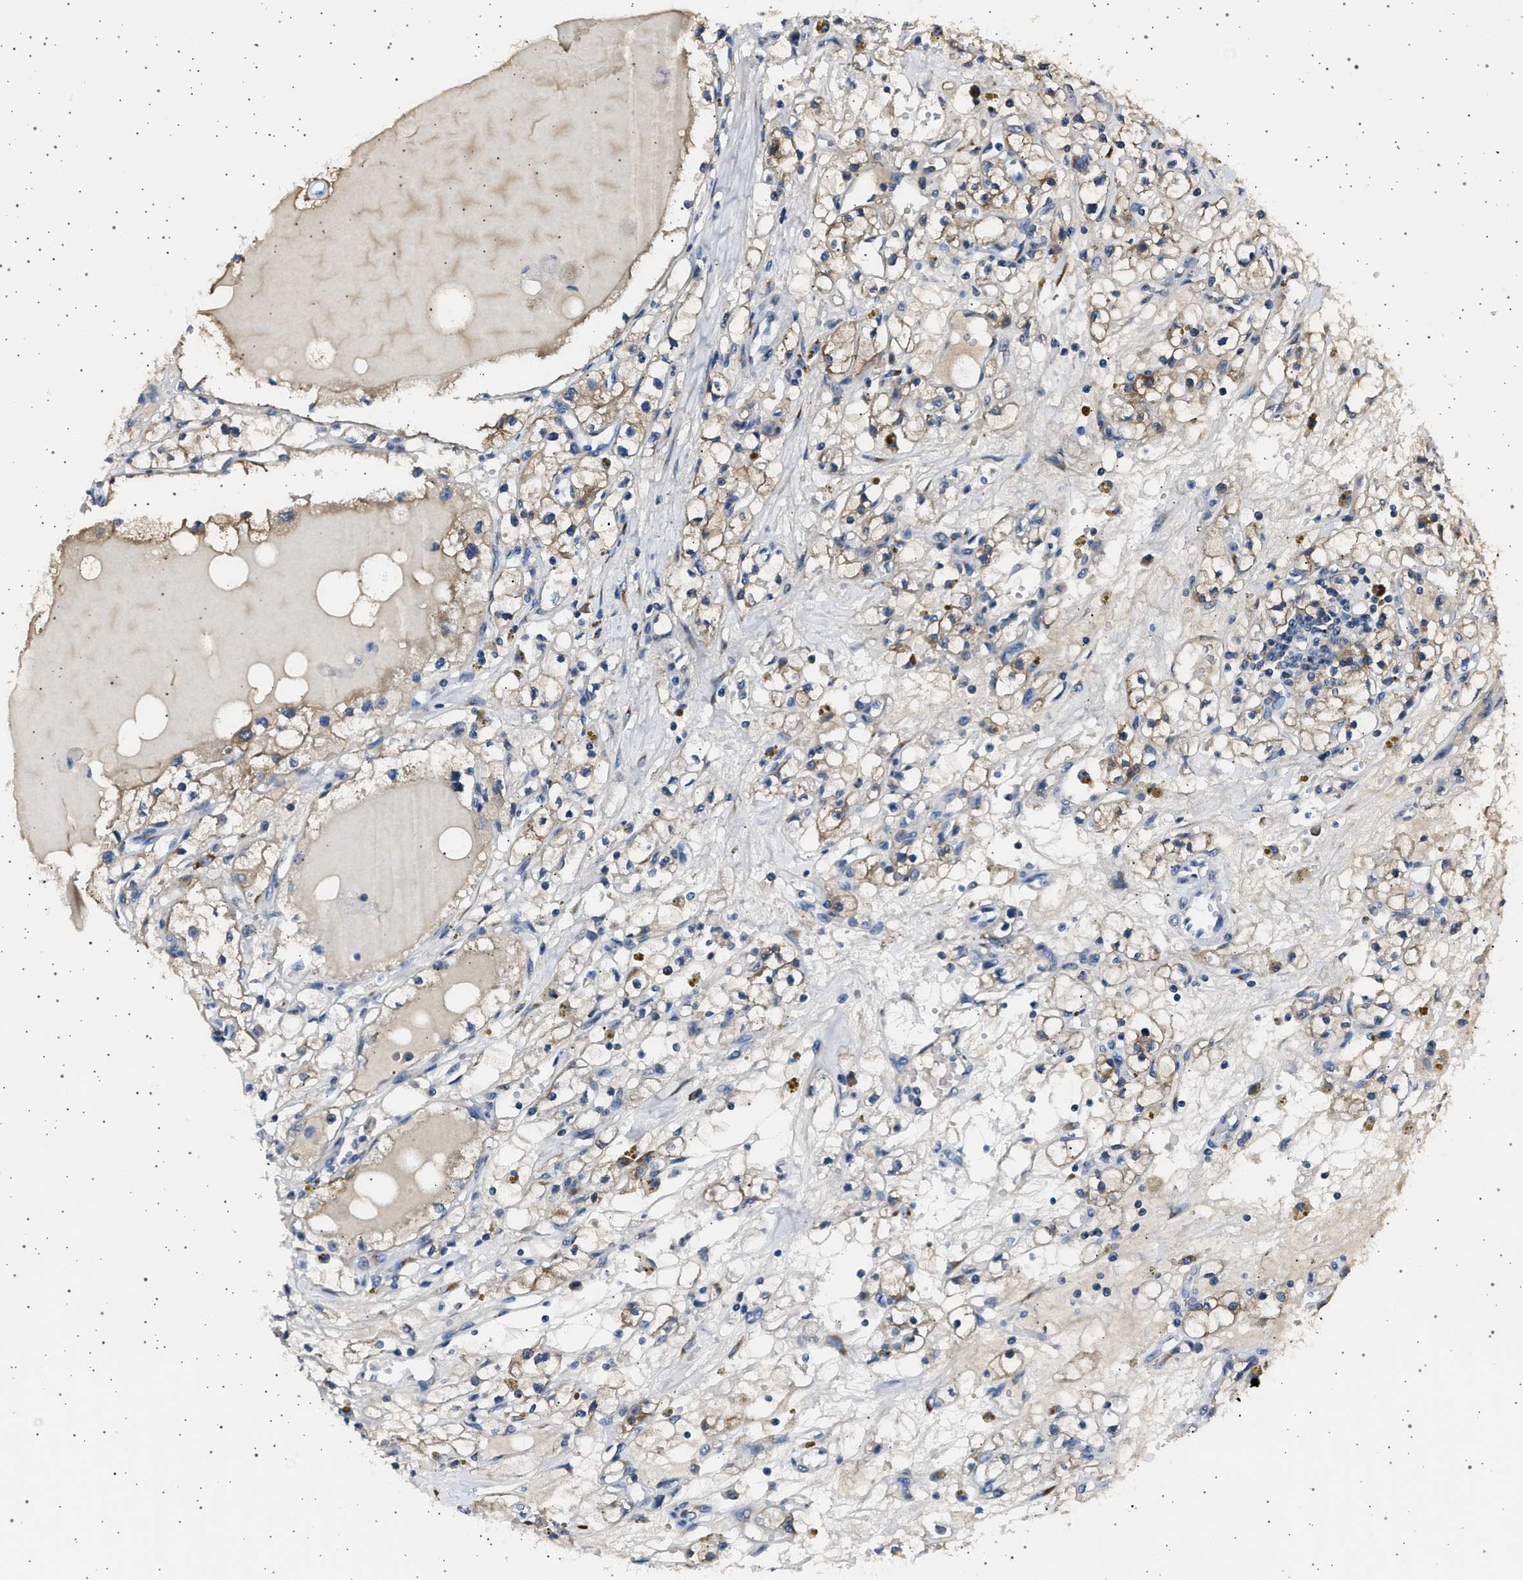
{"staining": {"intensity": "weak", "quantity": "25%-75%", "location": "cytoplasmic/membranous"}, "tissue": "renal cancer", "cell_type": "Tumor cells", "image_type": "cancer", "snomed": [{"axis": "morphology", "description": "Adenocarcinoma, NOS"}, {"axis": "topography", "description": "Kidney"}], "caption": "This histopathology image exhibits renal adenocarcinoma stained with immunohistochemistry to label a protein in brown. The cytoplasmic/membranous of tumor cells show weak positivity for the protein. Nuclei are counter-stained blue.", "gene": "FTCD", "patient": {"sex": "male", "age": 56}}